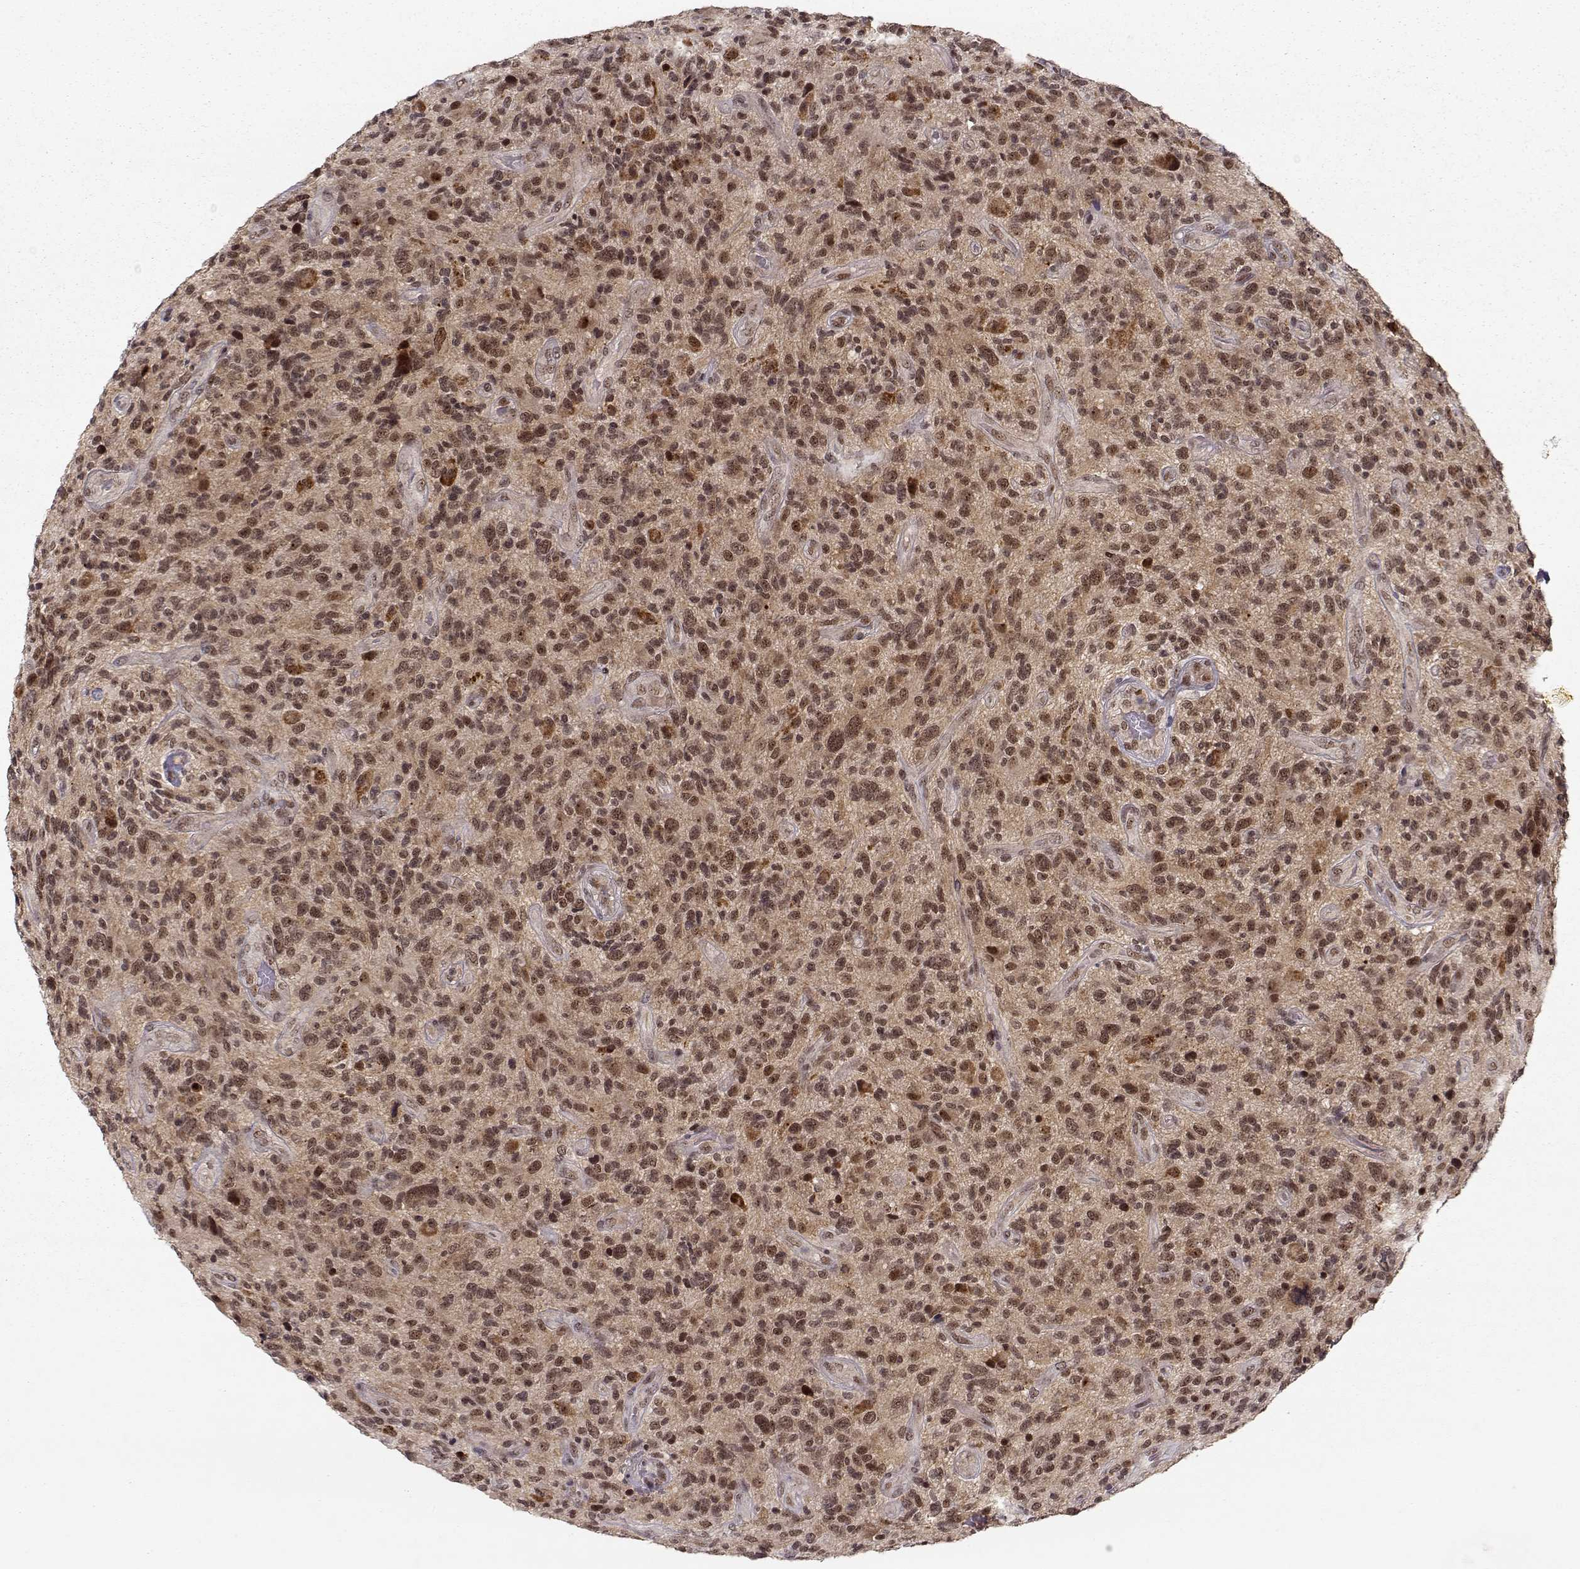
{"staining": {"intensity": "moderate", "quantity": ">75%", "location": "cytoplasmic/membranous,nuclear"}, "tissue": "glioma", "cell_type": "Tumor cells", "image_type": "cancer", "snomed": [{"axis": "morphology", "description": "Glioma, malignant, High grade"}, {"axis": "topography", "description": "Brain"}], "caption": "The immunohistochemical stain shows moderate cytoplasmic/membranous and nuclear staining in tumor cells of glioma tissue.", "gene": "CSNK2A1", "patient": {"sex": "male", "age": 47}}